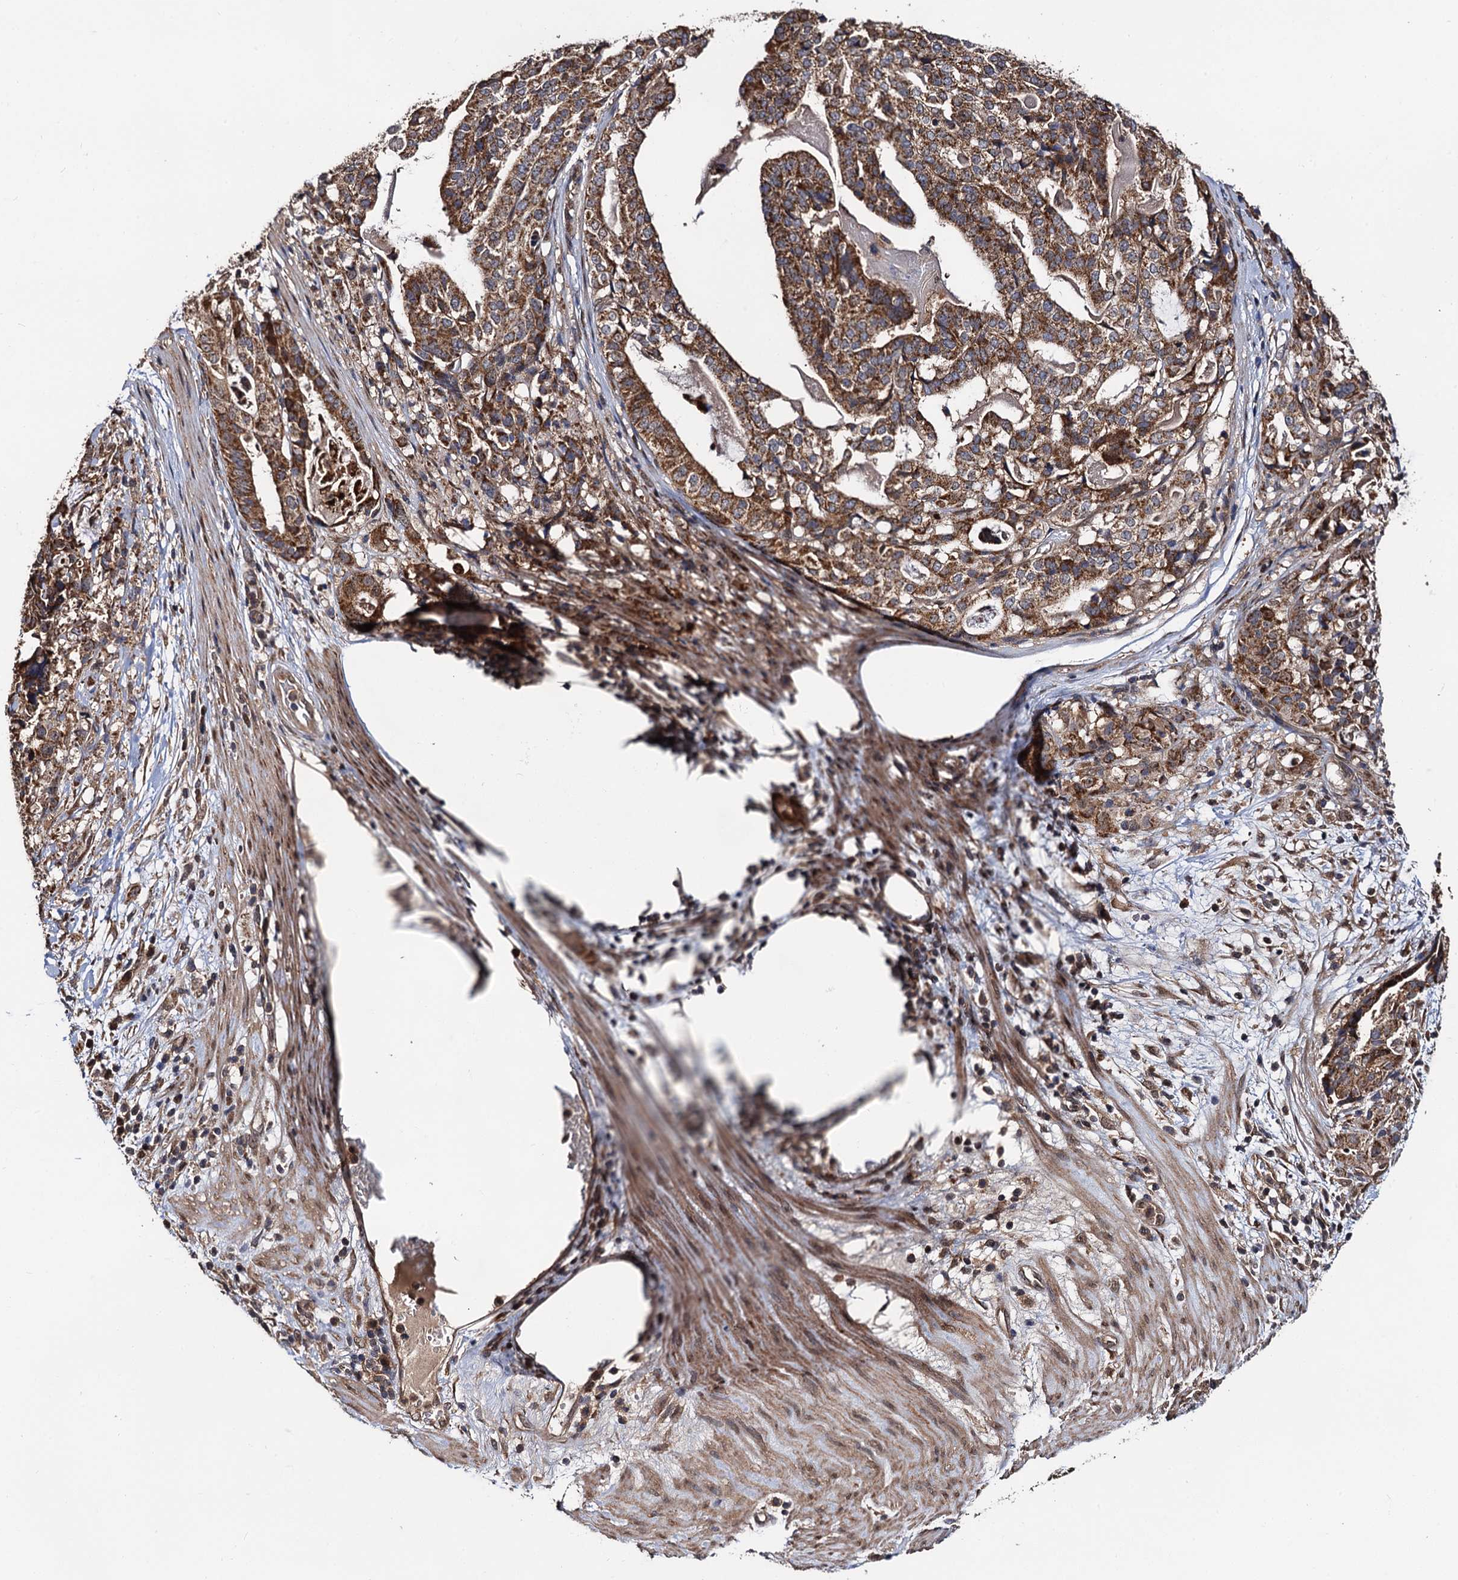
{"staining": {"intensity": "moderate", "quantity": ">75%", "location": "cytoplasmic/membranous"}, "tissue": "stomach cancer", "cell_type": "Tumor cells", "image_type": "cancer", "snomed": [{"axis": "morphology", "description": "Adenocarcinoma, NOS"}, {"axis": "topography", "description": "Stomach"}], "caption": "Immunohistochemical staining of human stomach cancer (adenocarcinoma) shows moderate cytoplasmic/membranous protein expression in approximately >75% of tumor cells.", "gene": "MIER2", "patient": {"sex": "male", "age": 48}}